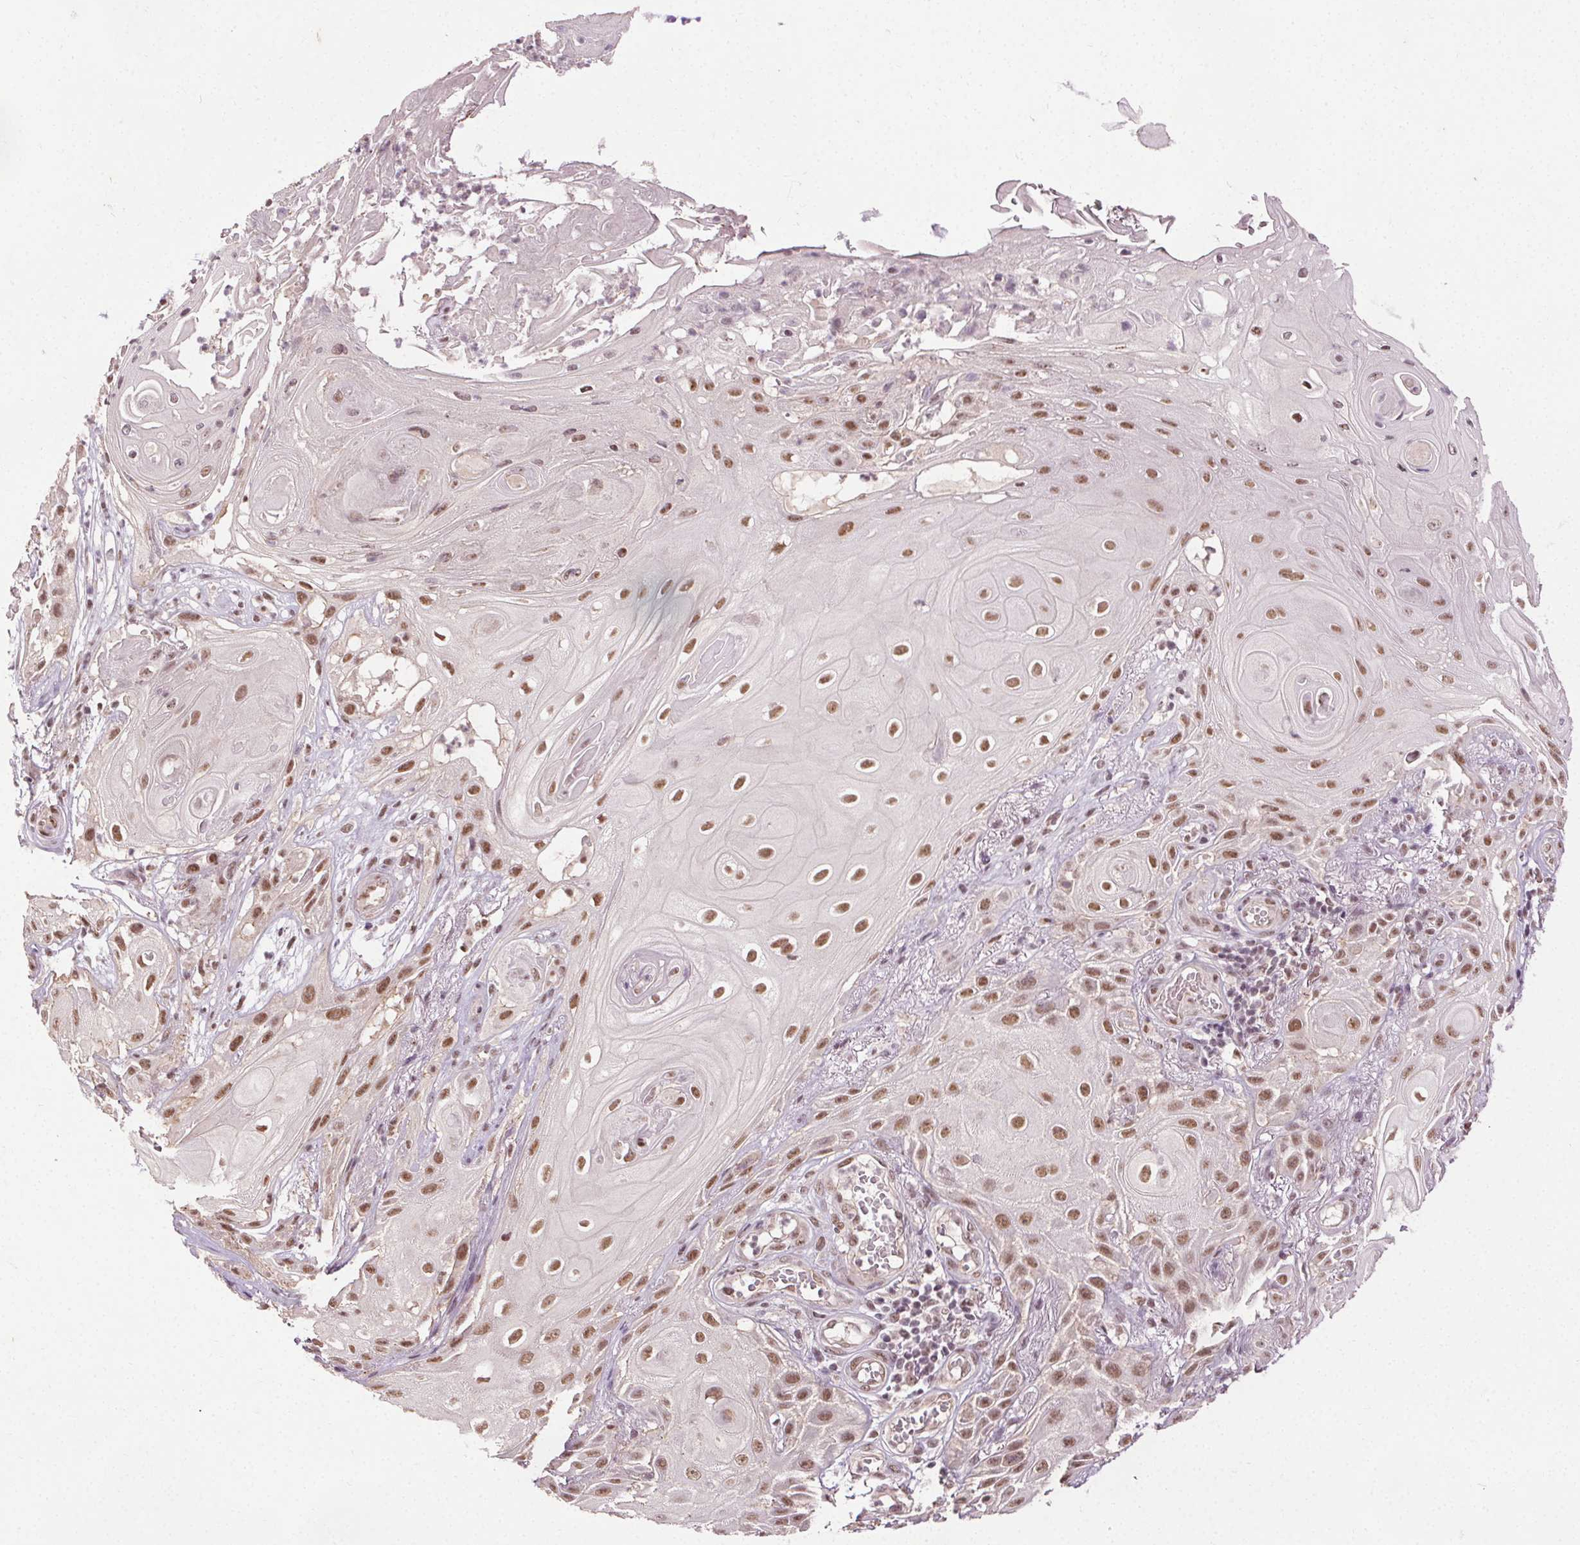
{"staining": {"intensity": "moderate", "quantity": ">75%", "location": "nuclear"}, "tissue": "skin cancer", "cell_type": "Tumor cells", "image_type": "cancer", "snomed": [{"axis": "morphology", "description": "Squamous cell carcinoma, NOS"}, {"axis": "topography", "description": "Skin"}], "caption": "Human squamous cell carcinoma (skin) stained with a protein marker displays moderate staining in tumor cells.", "gene": "MED6", "patient": {"sex": "male", "age": 62}}